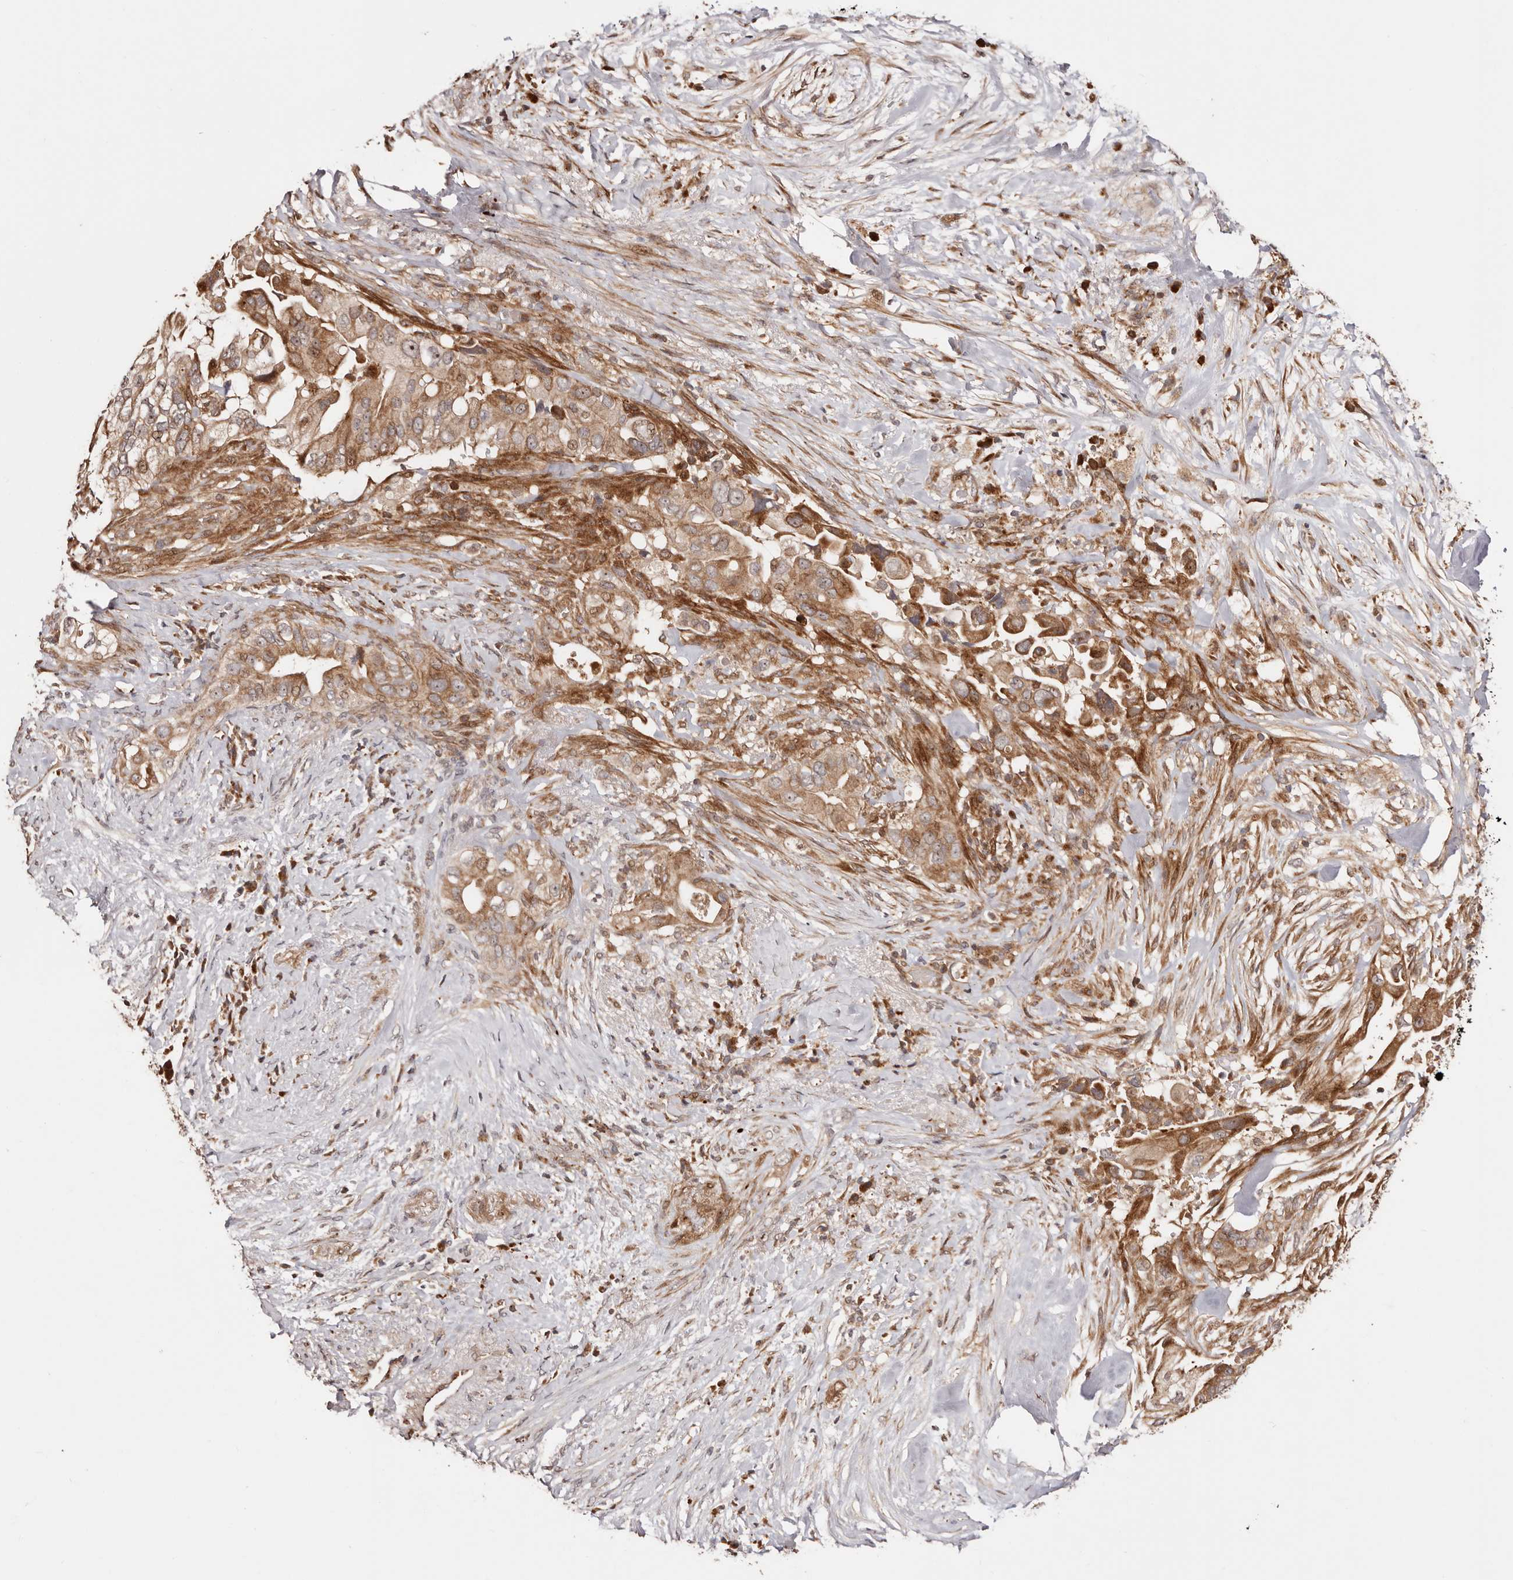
{"staining": {"intensity": "moderate", "quantity": ">75%", "location": "cytoplasmic/membranous,nuclear"}, "tissue": "pancreatic cancer", "cell_type": "Tumor cells", "image_type": "cancer", "snomed": [{"axis": "morphology", "description": "Inflammation, NOS"}, {"axis": "morphology", "description": "Adenocarcinoma, NOS"}, {"axis": "topography", "description": "Pancreas"}], "caption": "Tumor cells reveal medium levels of moderate cytoplasmic/membranous and nuclear positivity in approximately >75% of cells in human pancreatic cancer.", "gene": "PTPN22", "patient": {"sex": "female", "age": 56}}